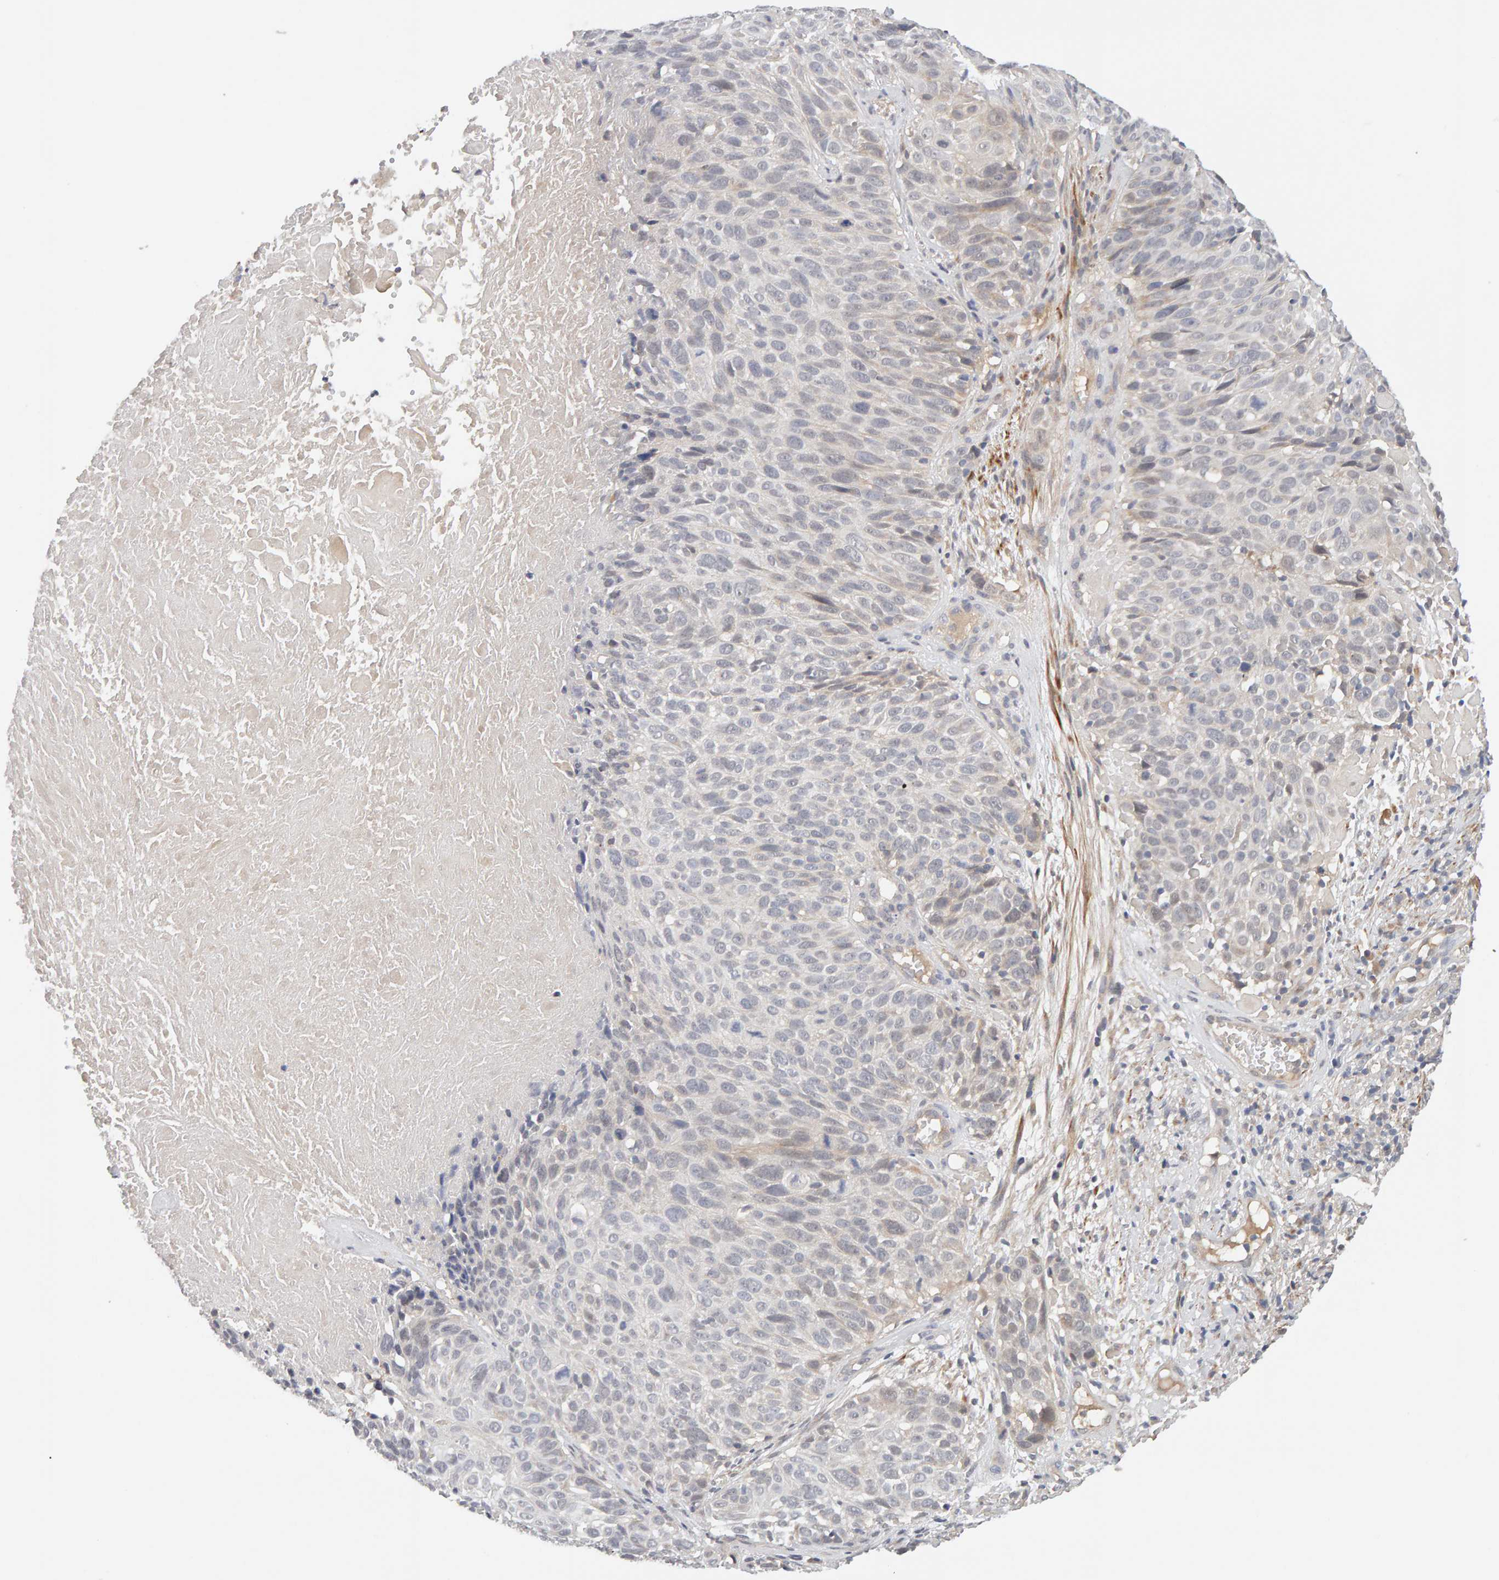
{"staining": {"intensity": "negative", "quantity": "none", "location": "none"}, "tissue": "cervical cancer", "cell_type": "Tumor cells", "image_type": "cancer", "snomed": [{"axis": "morphology", "description": "Squamous cell carcinoma, NOS"}, {"axis": "topography", "description": "Cervix"}], "caption": "Immunohistochemical staining of human cervical squamous cell carcinoma shows no significant staining in tumor cells. Brightfield microscopy of immunohistochemistry (IHC) stained with DAB (brown) and hematoxylin (blue), captured at high magnification.", "gene": "NUDCD1", "patient": {"sex": "female", "age": 74}}